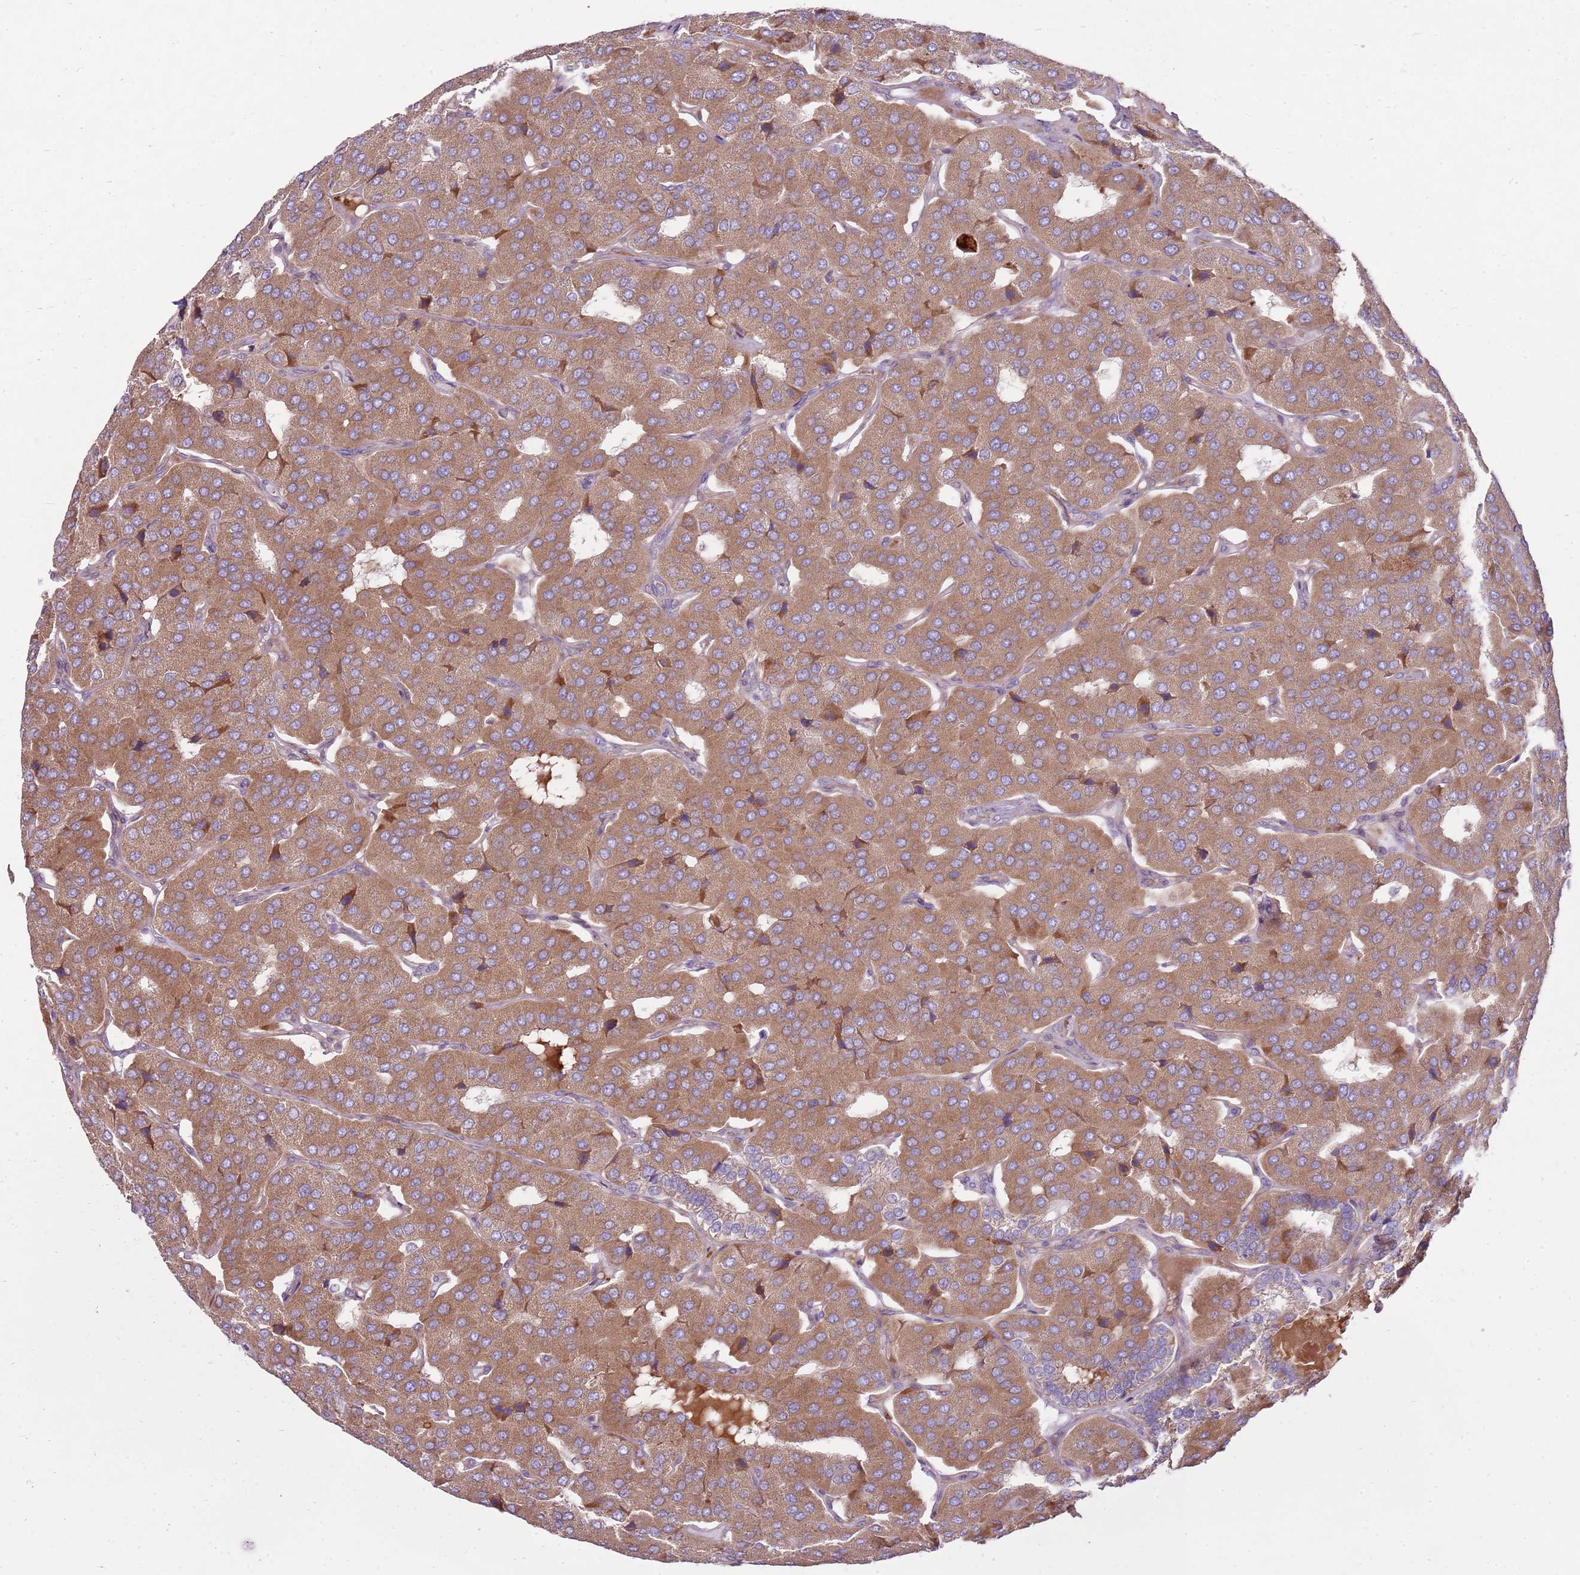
{"staining": {"intensity": "moderate", "quantity": ">75%", "location": "cytoplasmic/membranous"}, "tissue": "parathyroid gland", "cell_type": "Glandular cells", "image_type": "normal", "snomed": [{"axis": "morphology", "description": "Normal tissue, NOS"}, {"axis": "morphology", "description": "Adenoma, NOS"}, {"axis": "topography", "description": "Parathyroid gland"}], "caption": "Protein staining of benign parathyroid gland exhibits moderate cytoplasmic/membranous positivity in about >75% of glandular cells. Using DAB (brown) and hematoxylin (blue) stains, captured at high magnification using brightfield microscopy.", "gene": "EMC1", "patient": {"sex": "female", "age": 86}}